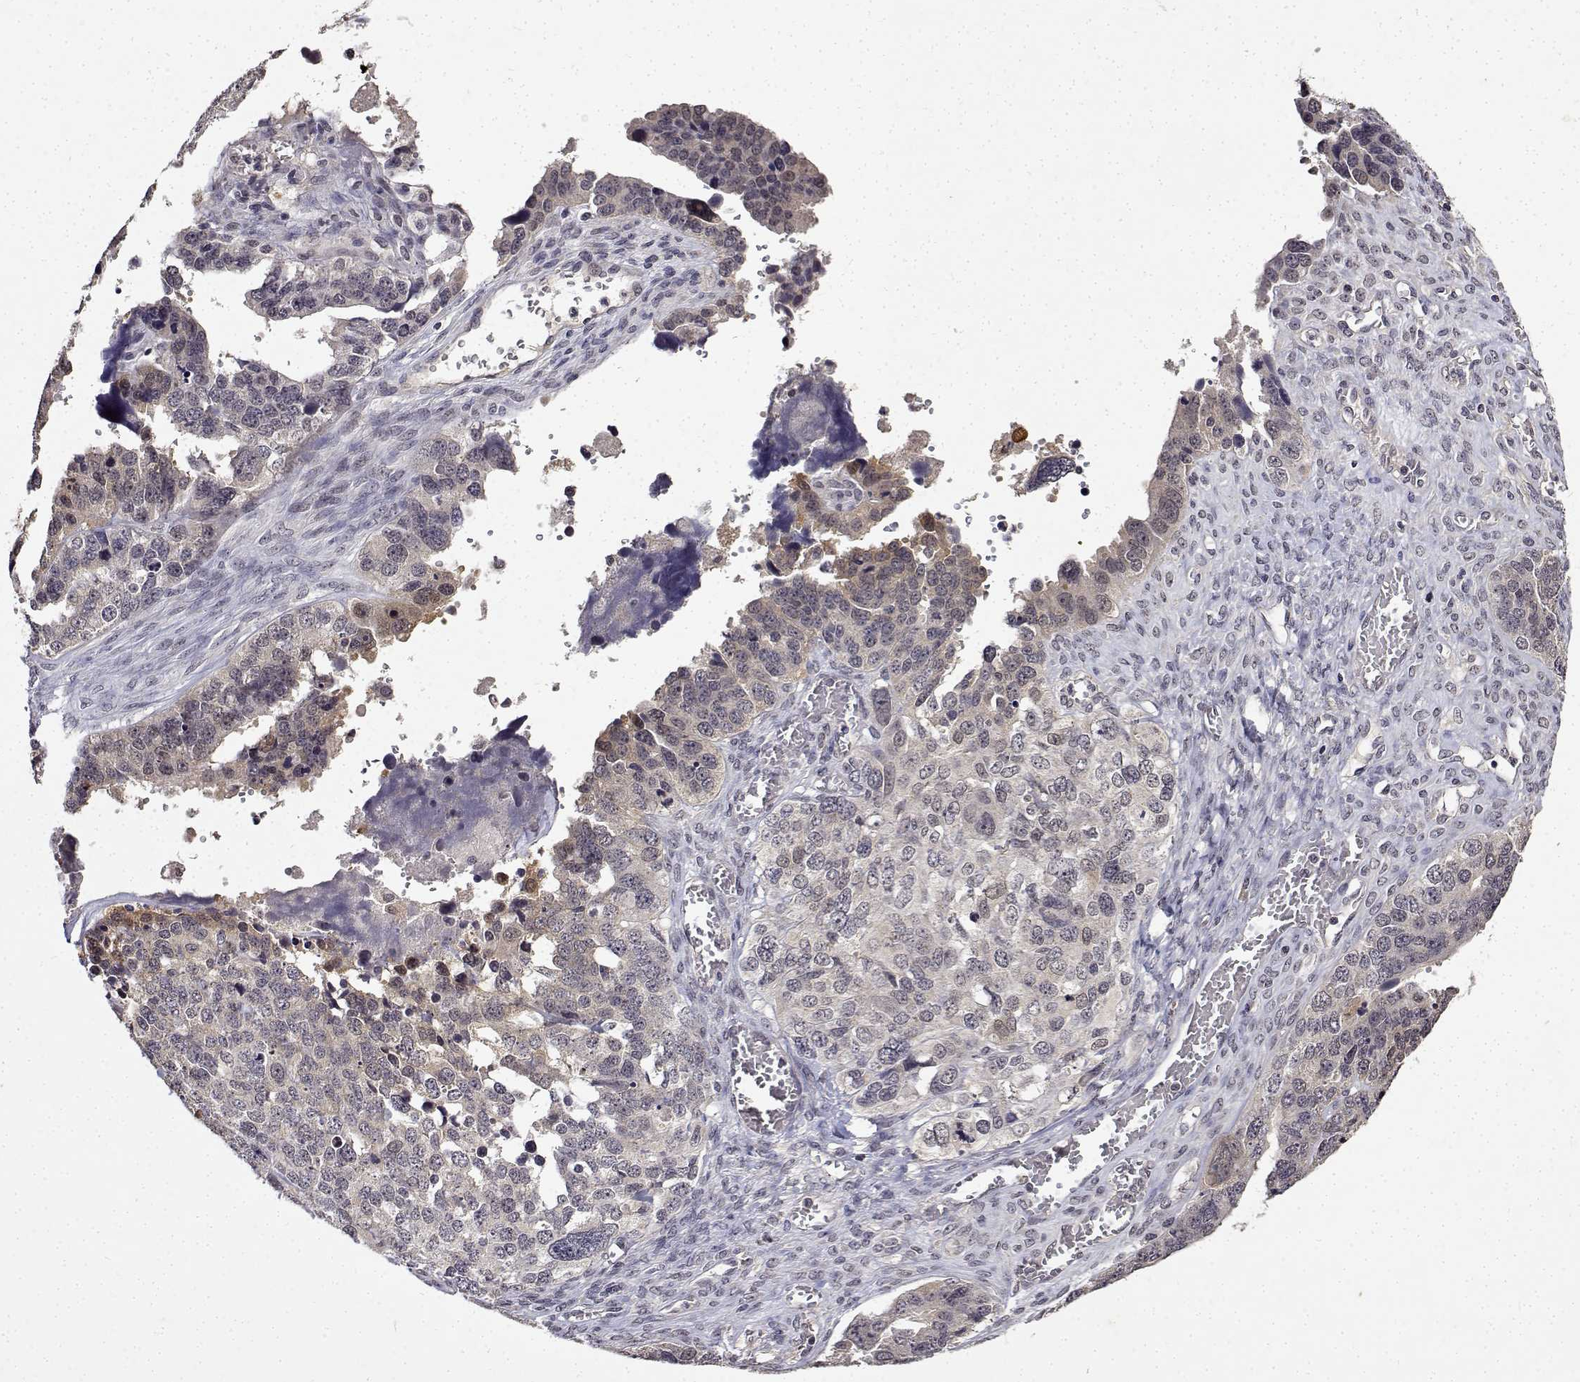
{"staining": {"intensity": "negative", "quantity": "none", "location": "none"}, "tissue": "ovarian cancer", "cell_type": "Tumor cells", "image_type": "cancer", "snomed": [{"axis": "morphology", "description": "Cystadenocarcinoma, serous, NOS"}, {"axis": "topography", "description": "Ovary"}], "caption": "Tumor cells are negative for protein expression in human serous cystadenocarcinoma (ovarian). The staining is performed using DAB (3,3'-diaminobenzidine) brown chromogen with nuclei counter-stained in using hematoxylin.", "gene": "BDNF", "patient": {"sex": "female", "age": 76}}